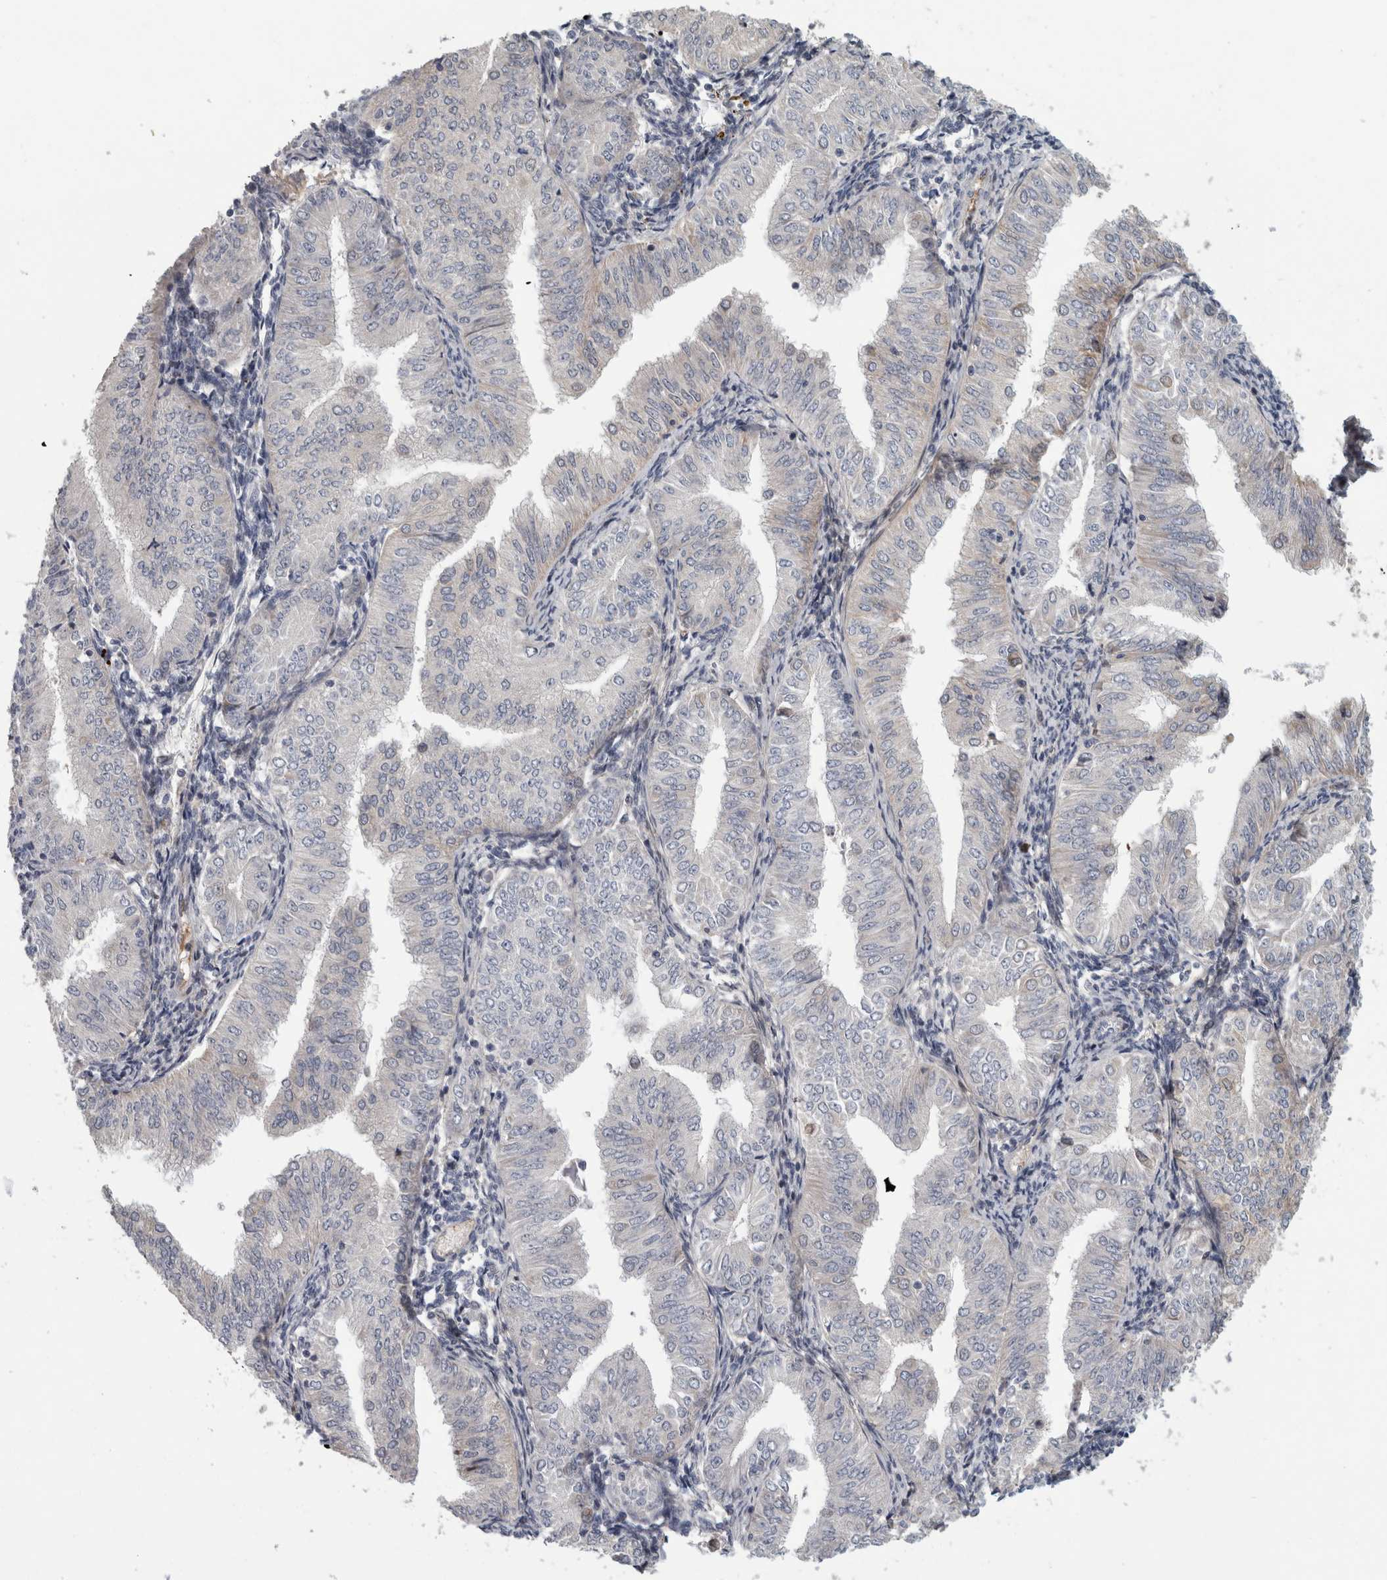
{"staining": {"intensity": "negative", "quantity": "none", "location": "none"}, "tissue": "endometrial cancer", "cell_type": "Tumor cells", "image_type": "cancer", "snomed": [{"axis": "morphology", "description": "Normal tissue, NOS"}, {"axis": "morphology", "description": "Adenocarcinoma, NOS"}, {"axis": "topography", "description": "Endometrium"}], "caption": "DAB immunohistochemical staining of endometrial cancer (adenocarcinoma) demonstrates no significant expression in tumor cells. (DAB immunohistochemistry visualized using brightfield microscopy, high magnification).", "gene": "RBM48", "patient": {"sex": "female", "age": 53}}